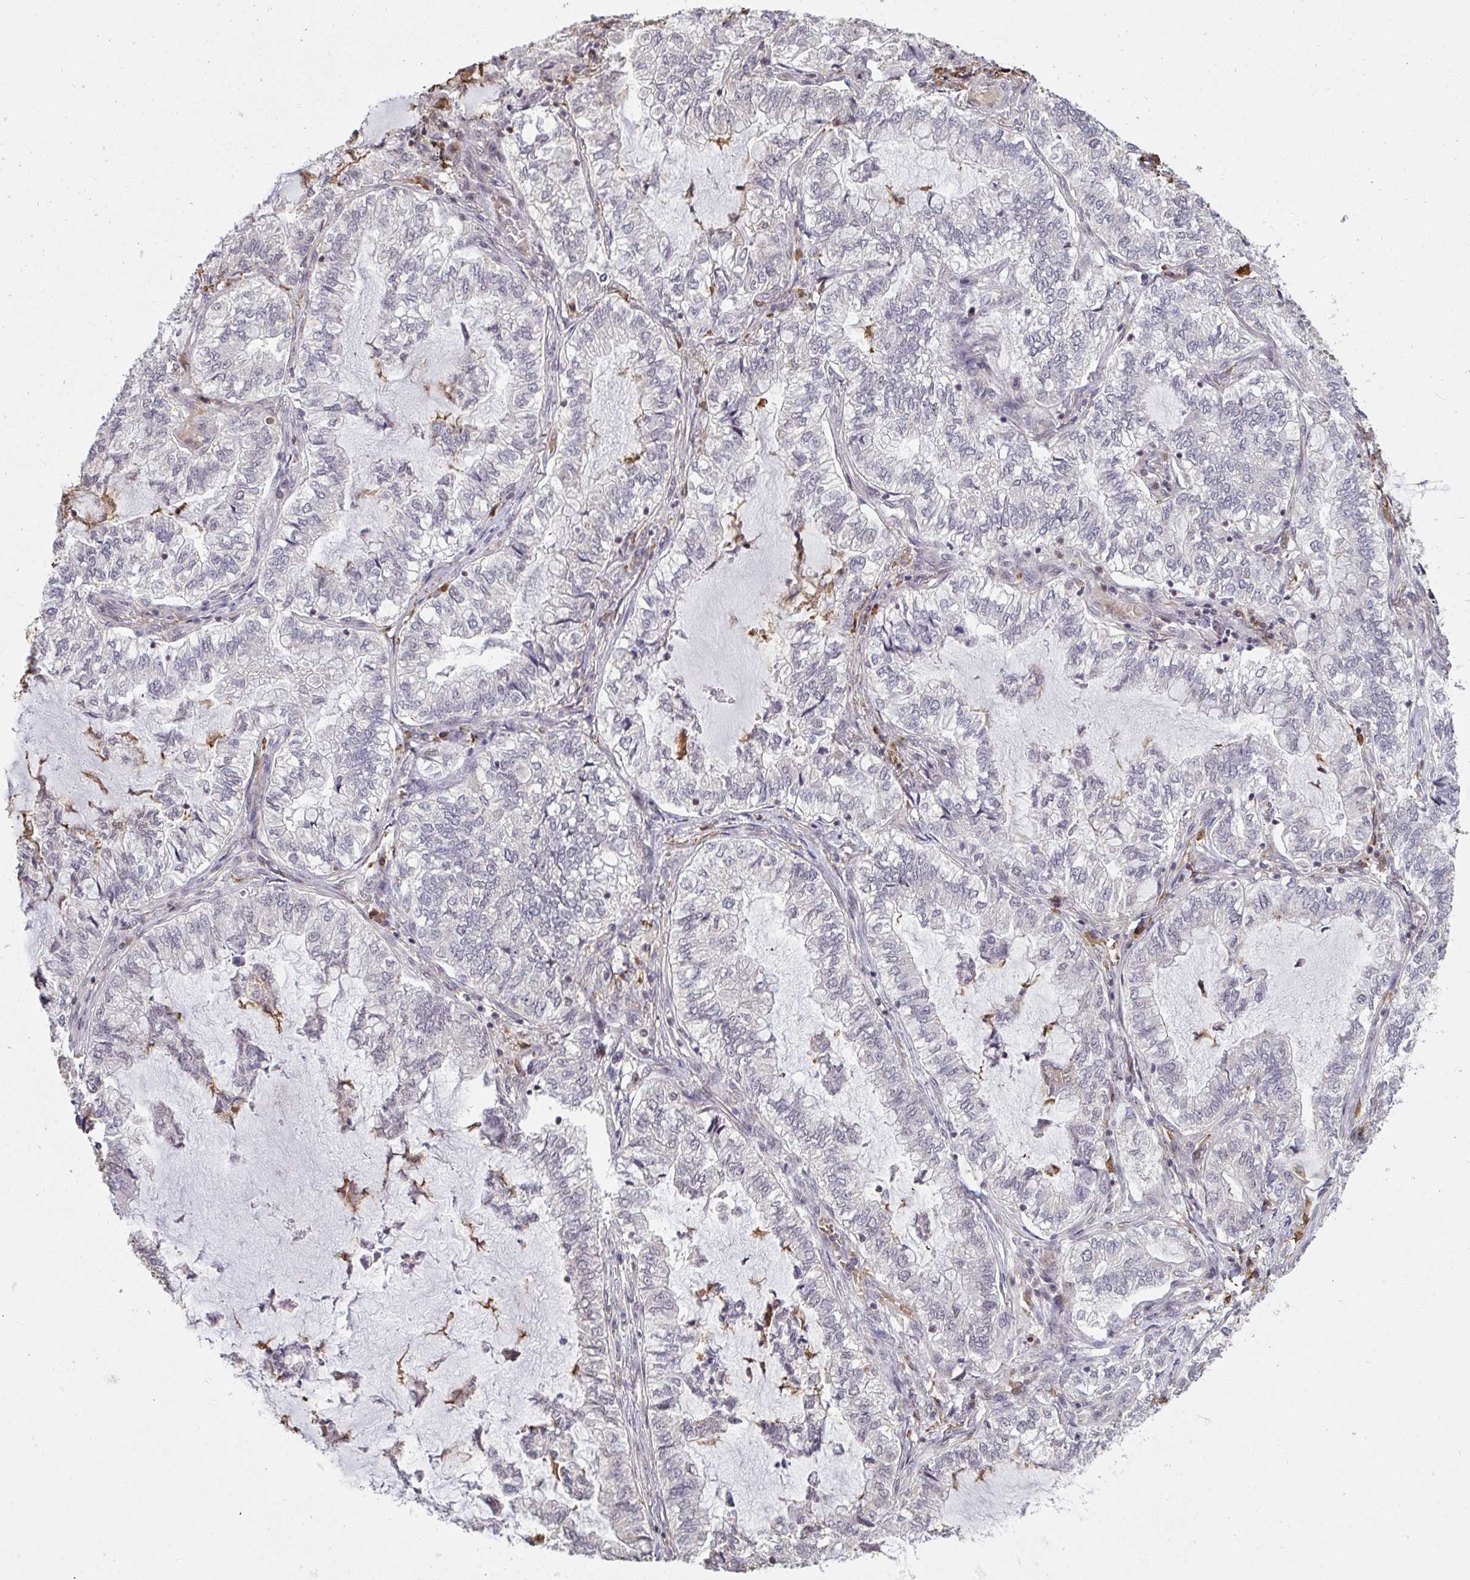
{"staining": {"intensity": "weak", "quantity": "<25%", "location": "nuclear"}, "tissue": "lung cancer", "cell_type": "Tumor cells", "image_type": "cancer", "snomed": [{"axis": "morphology", "description": "Adenocarcinoma, NOS"}, {"axis": "topography", "description": "Lymph node"}, {"axis": "topography", "description": "Lung"}], "caption": "Lung cancer was stained to show a protein in brown. There is no significant staining in tumor cells.", "gene": "SAP30", "patient": {"sex": "male", "age": 66}}